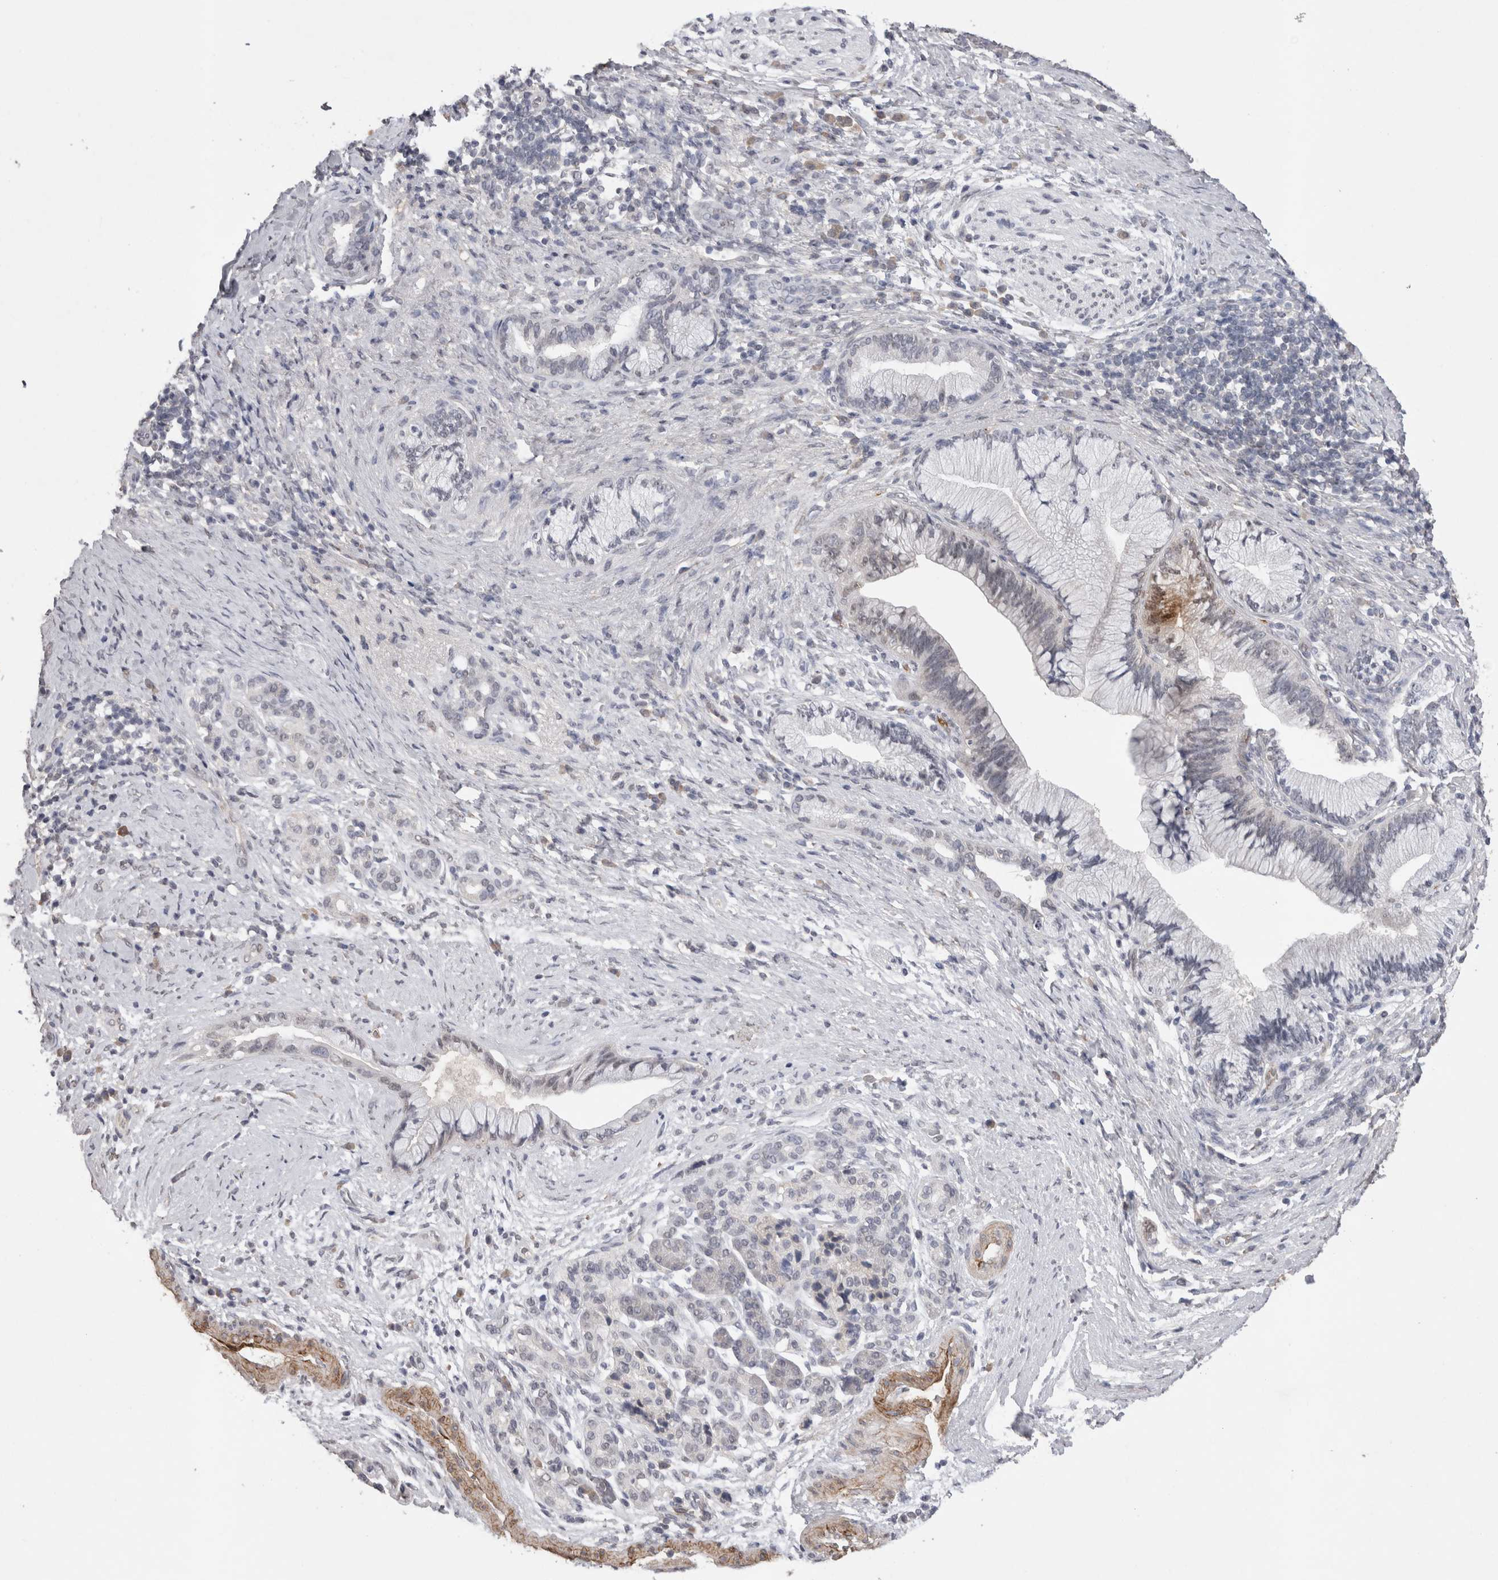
{"staining": {"intensity": "moderate", "quantity": "<25%", "location": "cytoplasmic/membranous"}, "tissue": "pancreatic cancer", "cell_type": "Tumor cells", "image_type": "cancer", "snomed": [{"axis": "morphology", "description": "Adenocarcinoma, NOS"}, {"axis": "topography", "description": "Pancreas"}], "caption": "Immunohistochemistry (IHC) (DAB (3,3'-diaminobenzidine)) staining of pancreatic adenocarcinoma exhibits moderate cytoplasmic/membranous protein staining in about <25% of tumor cells. The protein of interest is stained brown, and the nuclei are stained in blue (DAB IHC with brightfield microscopy, high magnification).", "gene": "CDH13", "patient": {"sex": "male", "age": 59}}